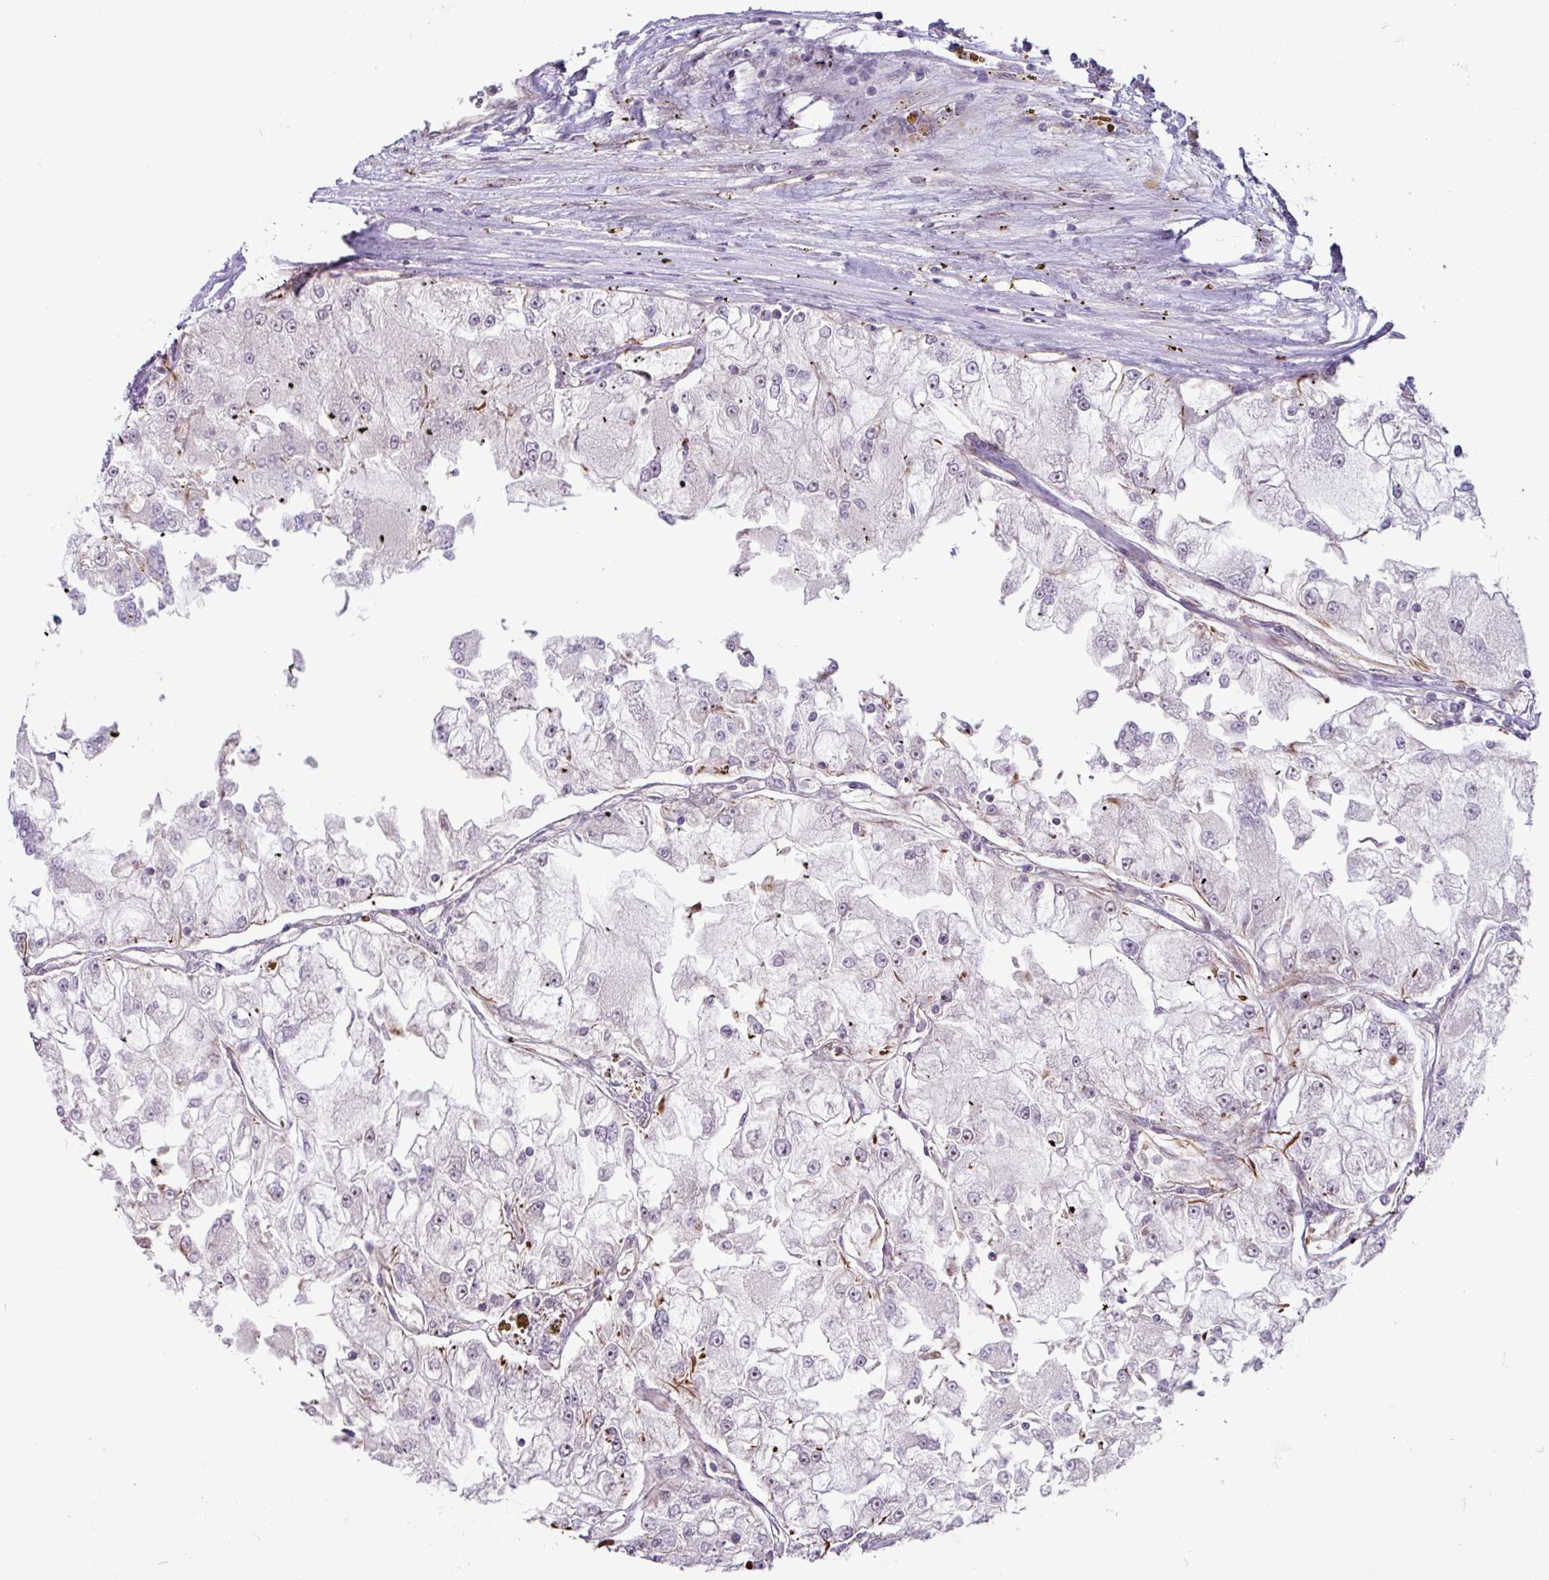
{"staining": {"intensity": "negative", "quantity": "none", "location": "none"}, "tissue": "renal cancer", "cell_type": "Tumor cells", "image_type": "cancer", "snomed": [{"axis": "morphology", "description": "Adenocarcinoma, NOS"}, {"axis": "topography", "description": "Kidney"}], "caption": "Tumor cells show no significant positivity in renal cancer (adenocarcinoma).", "gene": "CHD3", "patient": {"sex": "female", "age": 72}}